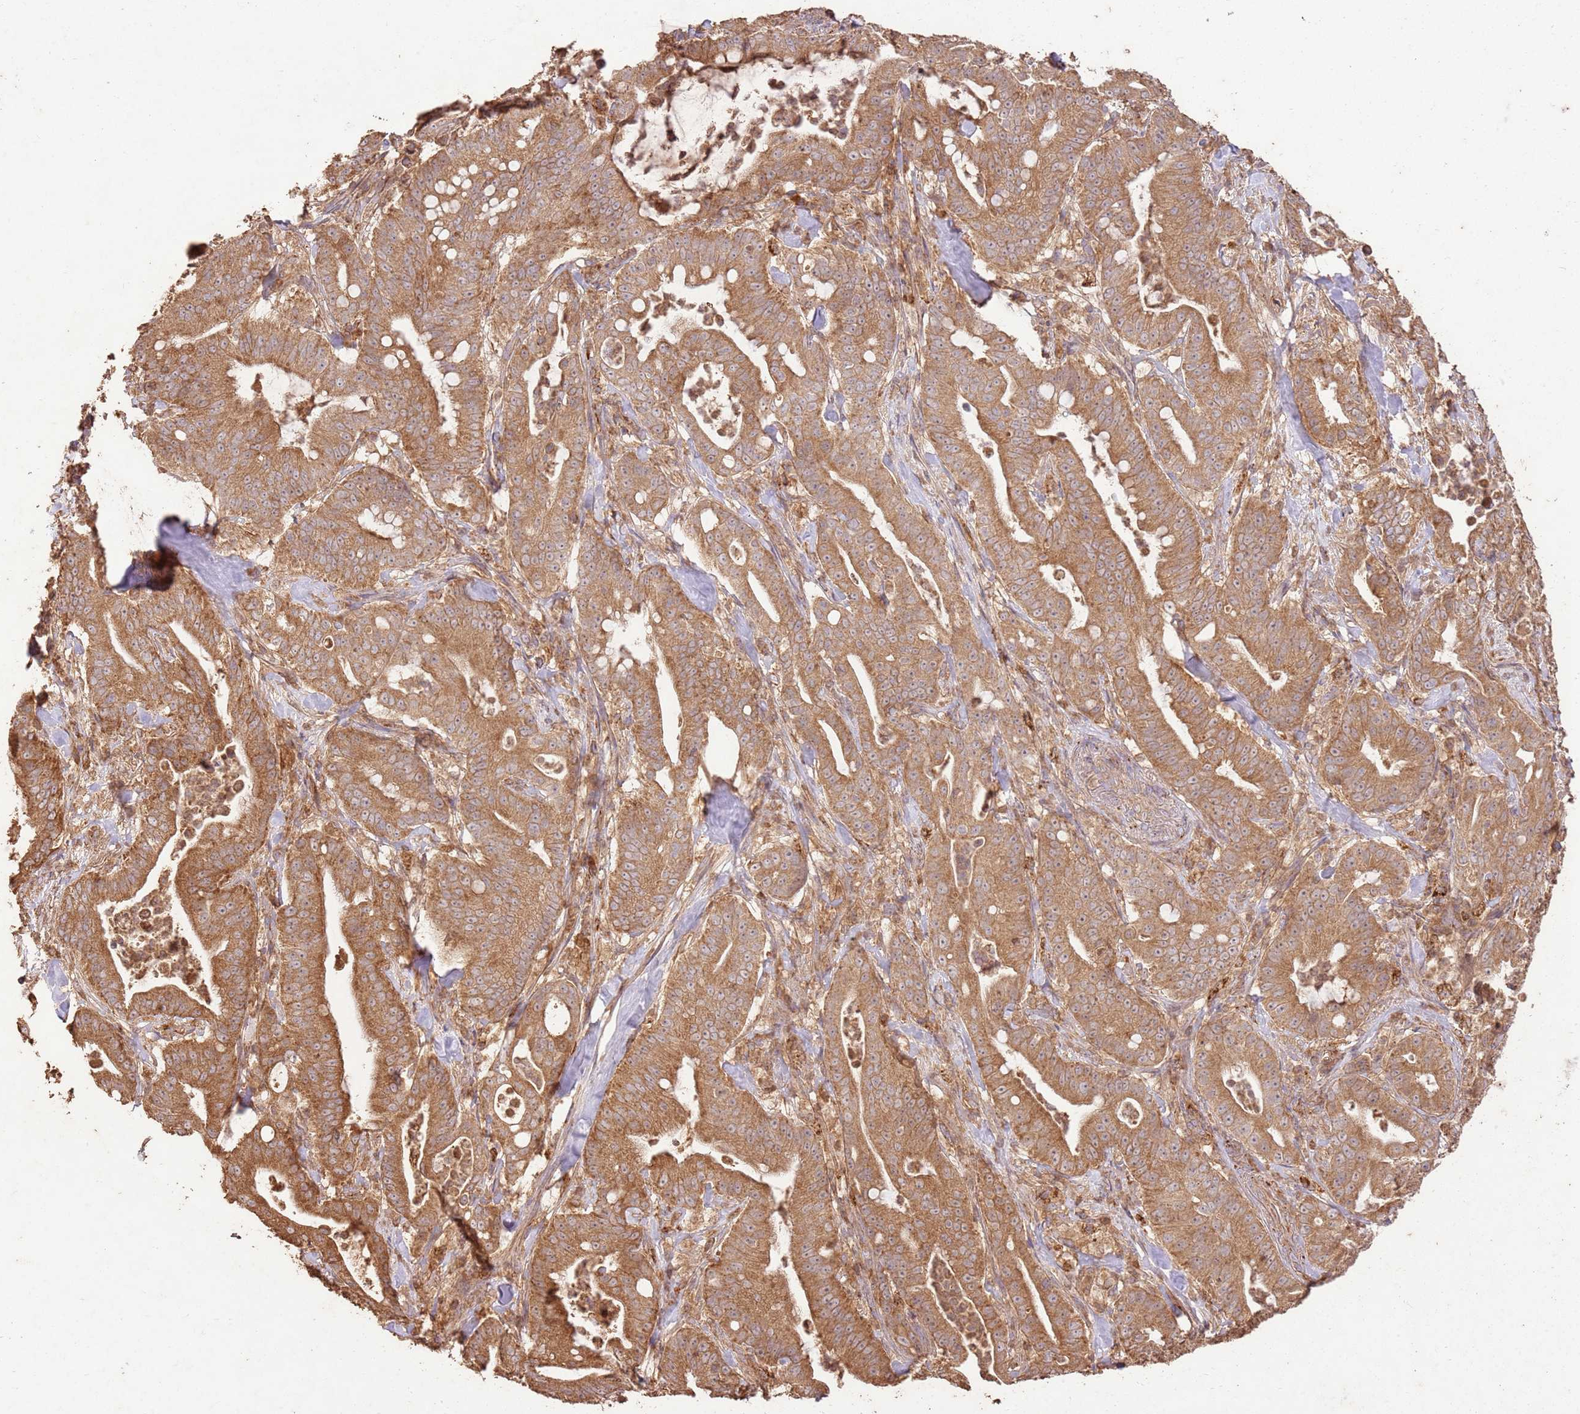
{"staining": {"intensity": "moderate", "quantity": ">75%", "location": "cytoplasmic/membranous"}, "tissue": "pancreatic cancer", "cell_type": "Tumor cells", "image_type": "cancer", "snomed": [{"axis": "morphology", "description": "Adenocarcinoma, NOS"}, {"axis": "topography", "description": "Pancreas"}], "caption": "Pancreatic cancer (adenocarcinoma) tissue demonstrates moderate cytoplasmic/membranous staining in approximately >75% of tumor cells, visualized by immunohistochemistry.", "gene": "LRRC28", "patient": {"sex": "male", "age": 71}}